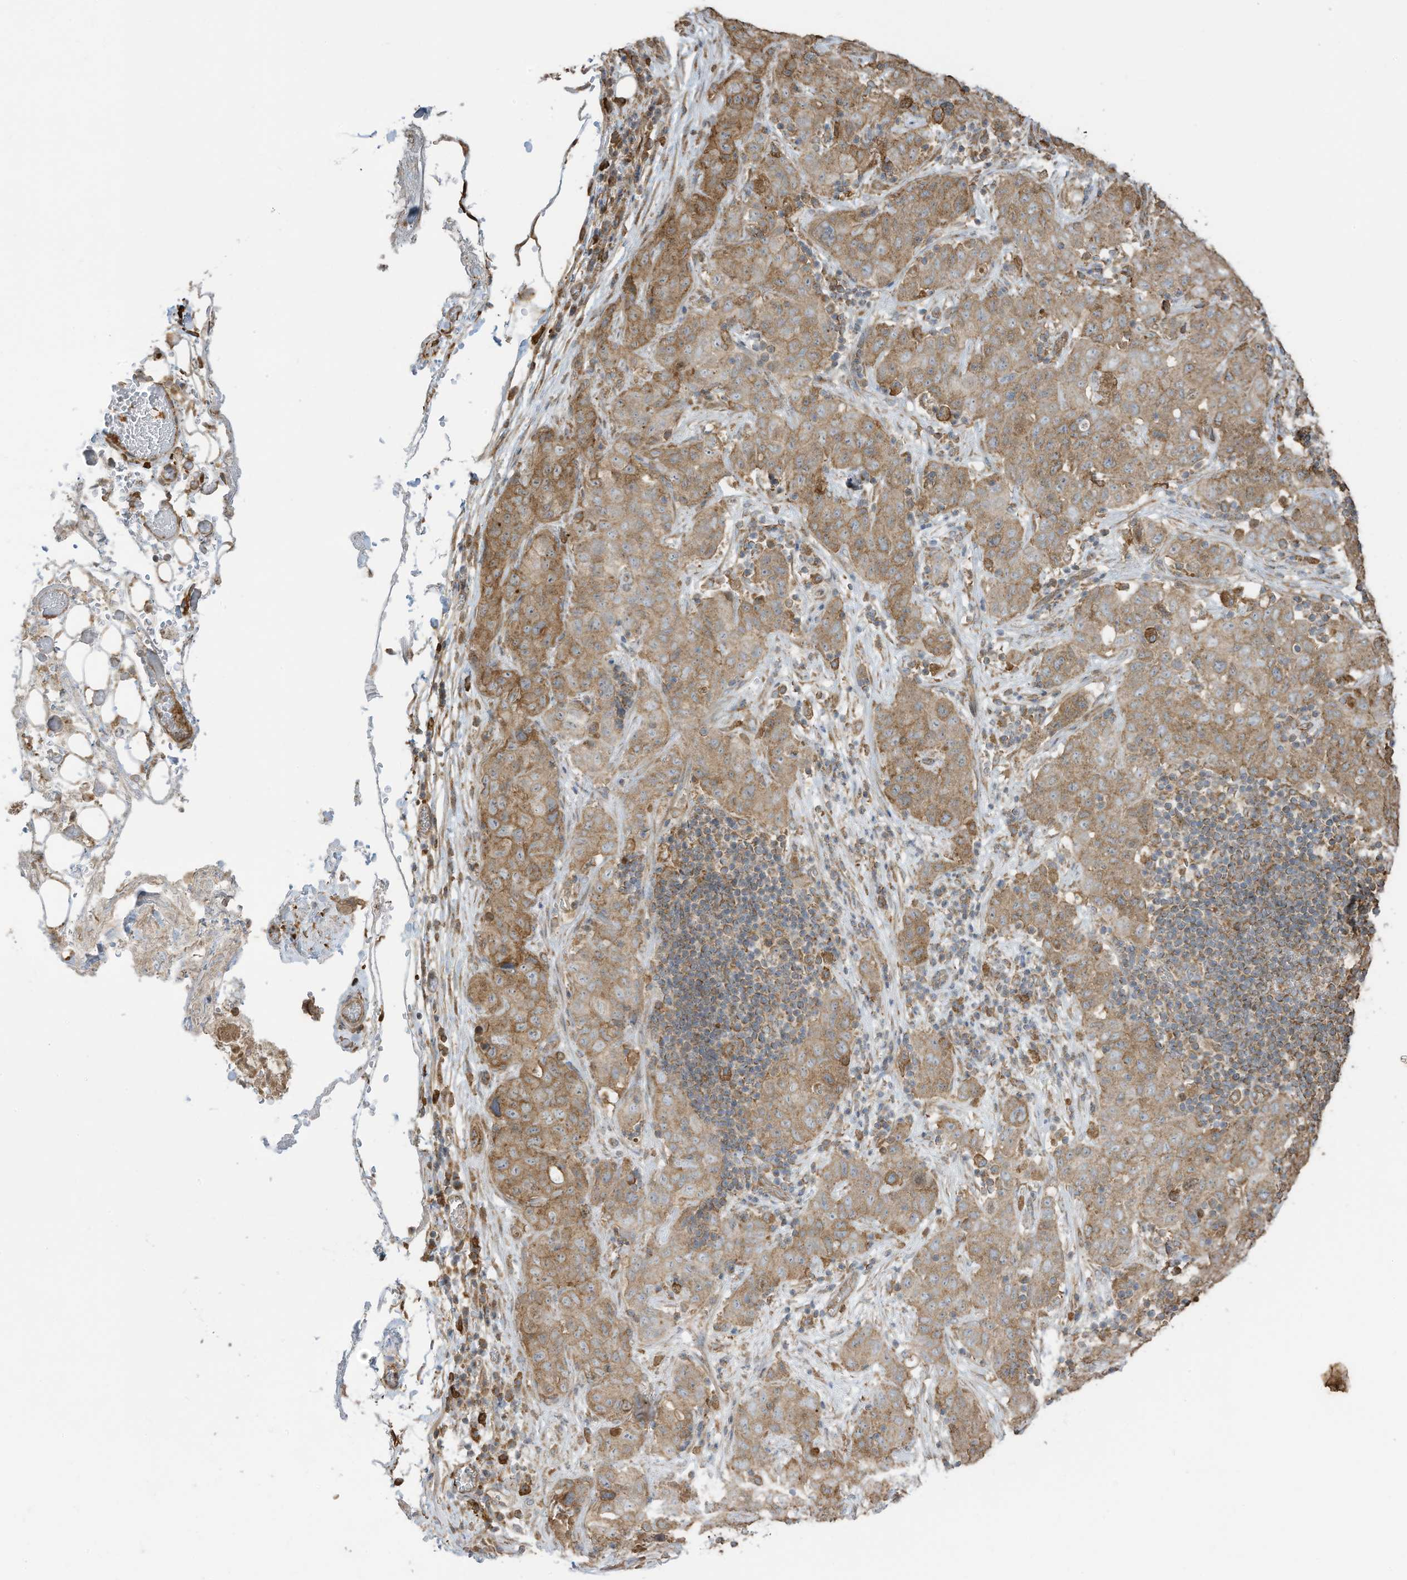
{"staining": {"intensity": "moderate", "quantity": ">75%", "location": "cytoplasmic/membranous"}, "tissue": "stomach cancer", "cell_type": "Tumor cells", "image_type": "cancer", "snomed": [{"axis": "morphology", "description": "Normal tissue, NOS"}, {"axis": "morphology", "description": "Adenocarcinoma, NOS"}, {"axis": "topography", "description": "Lymph node"}, {"axis": "topography", "description": "Stomach"}], "caption": "DAB (3,3'-diaminobenzidine) immunohistochemical staining of human stomach cancer (adenocarcinoma) displays moderate cytoplasmic/membranous protein expression in approximately >75% of tumor cells. (IHC, brightfield microscopy, high magnification).", "gene": "CGAS", "patient": {"sex": "male", "age": 48}}